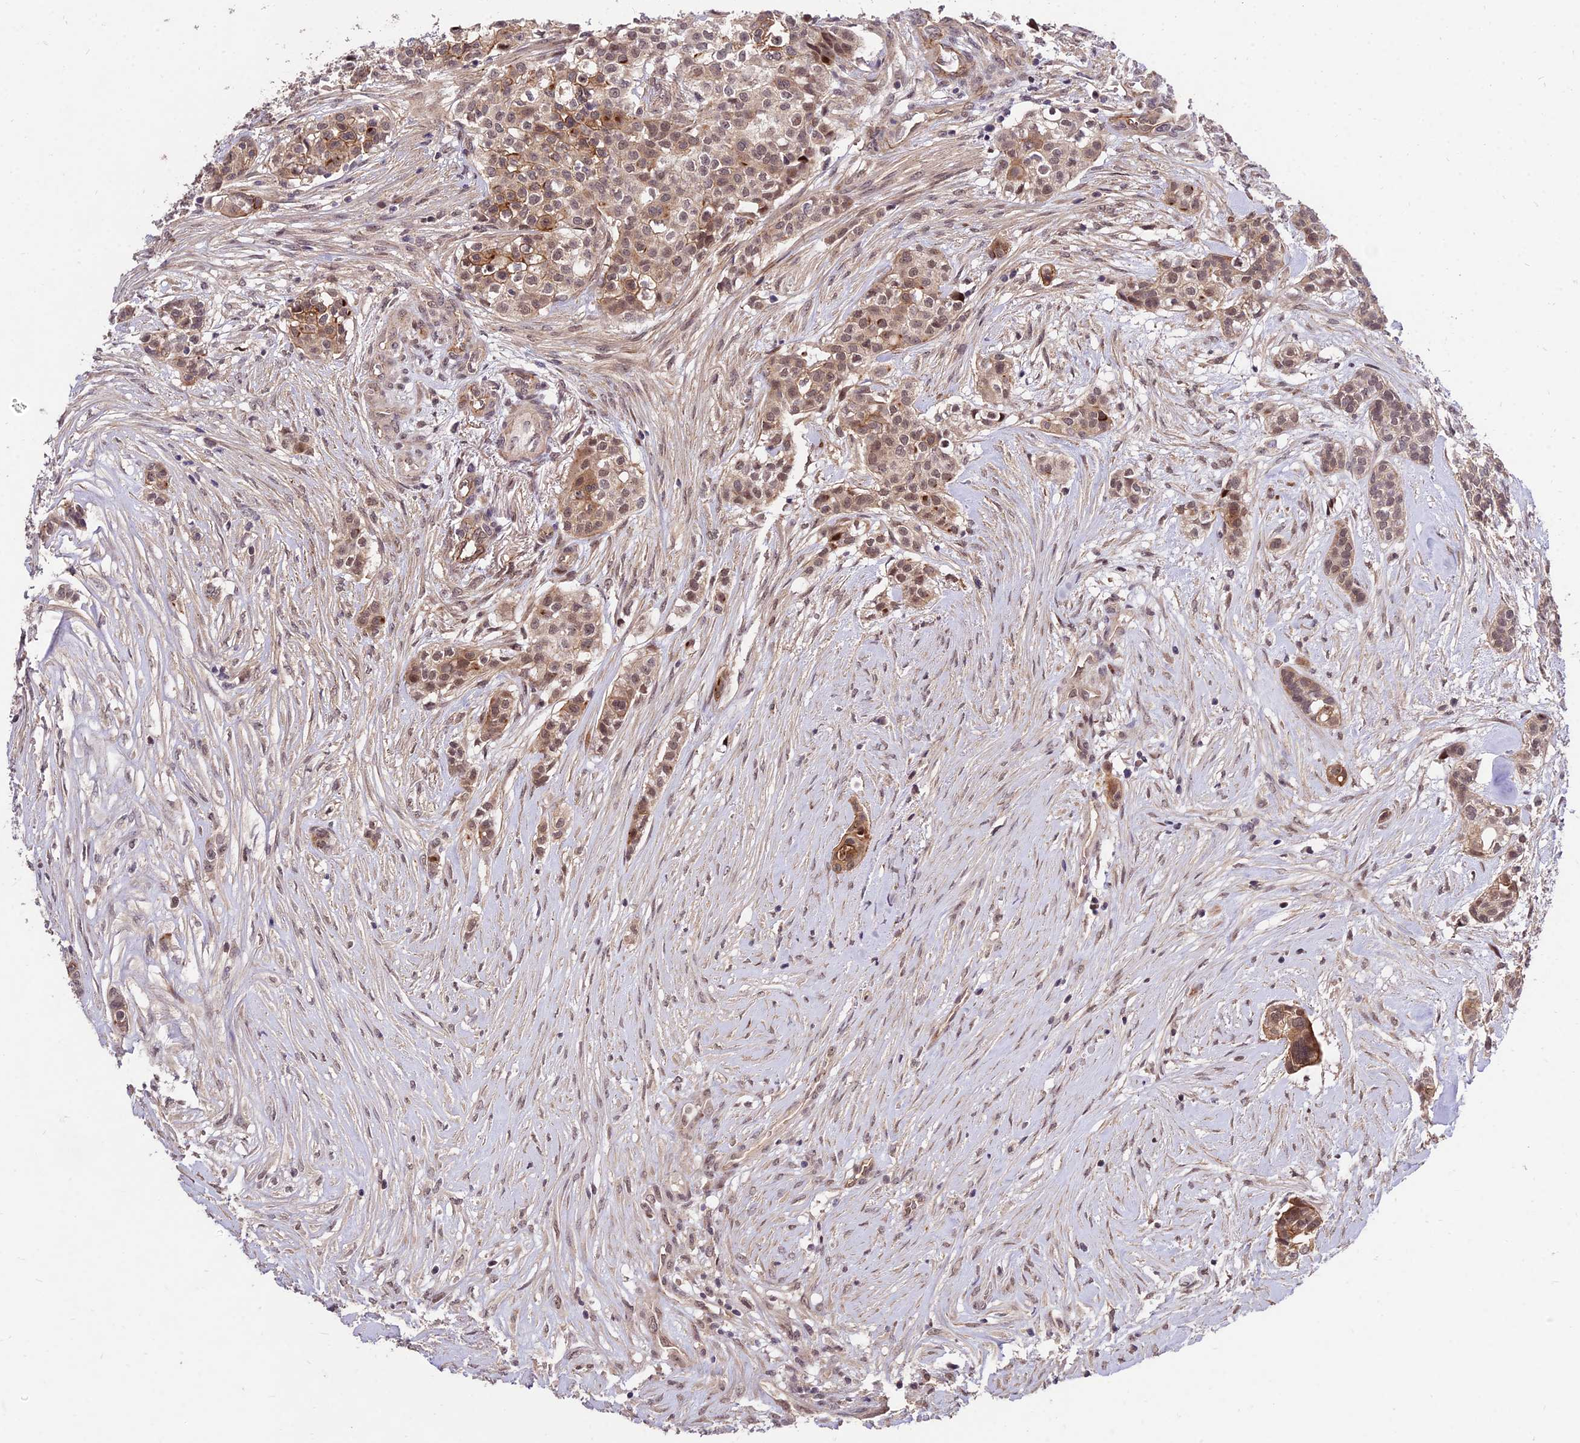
{"staining": {"intensity": "moderate", "quantity": ">75%", "location": "nuclear"}, "tissue": "head and neck cancer", "cell_type": "Tumor cells", "image_type": "cancer", "snomed": [{"axis": "morphology", "description": "Adenocarcinoma, NOS"}, {"axis": "topography", "description": "Head-Neck"}], "caption": "Head and neck cancer (adenocarcinoma) tissue exhibits moderate nuclear positivity in about >75% of tumor cells, visualized by immunohistochemistry.", "gene": "ZNF85", "patient": {"sex": "male", "age": 81}}